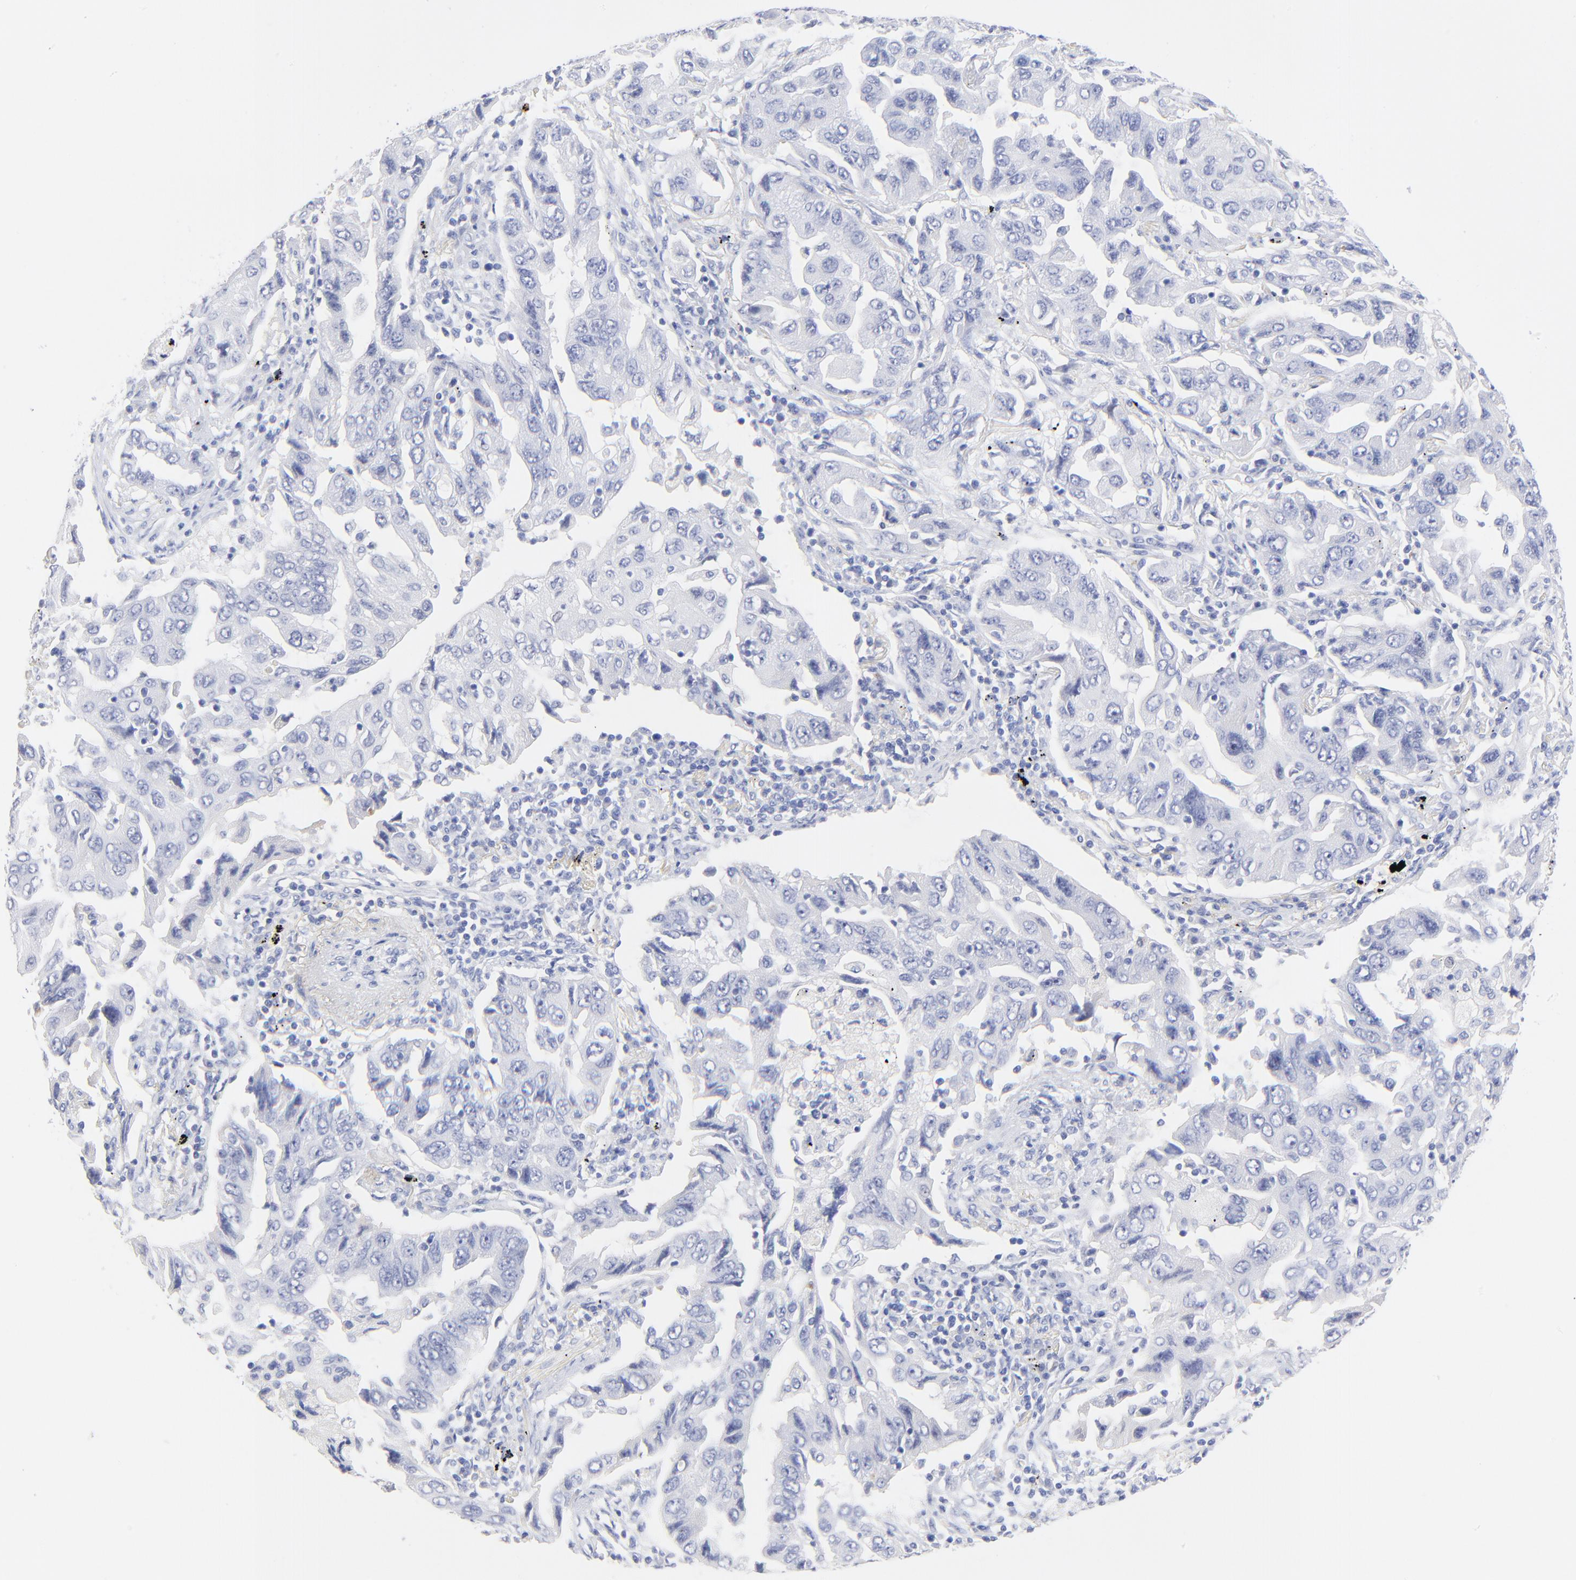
{"staining": {"intensity": "negative", "quantity": "none", "location": "none"}, "tissue": "lung cancer", "cell_type": "Tumor cells", "image_type": "cancer", "snomed": [{"axis": "morphology", "description": "Adenocarcinoma, NOS"}, {"axis": "topography", "description": "Lung"}], "caption": "DAB (3,3'-diaminobenzidine) immunohistochemical staining of lung cancer (adenocarcinoma) displays no significant staining in tumor cells.", "gene": "SULT4A1", "patient": {"sex": "female", "age": 65}}